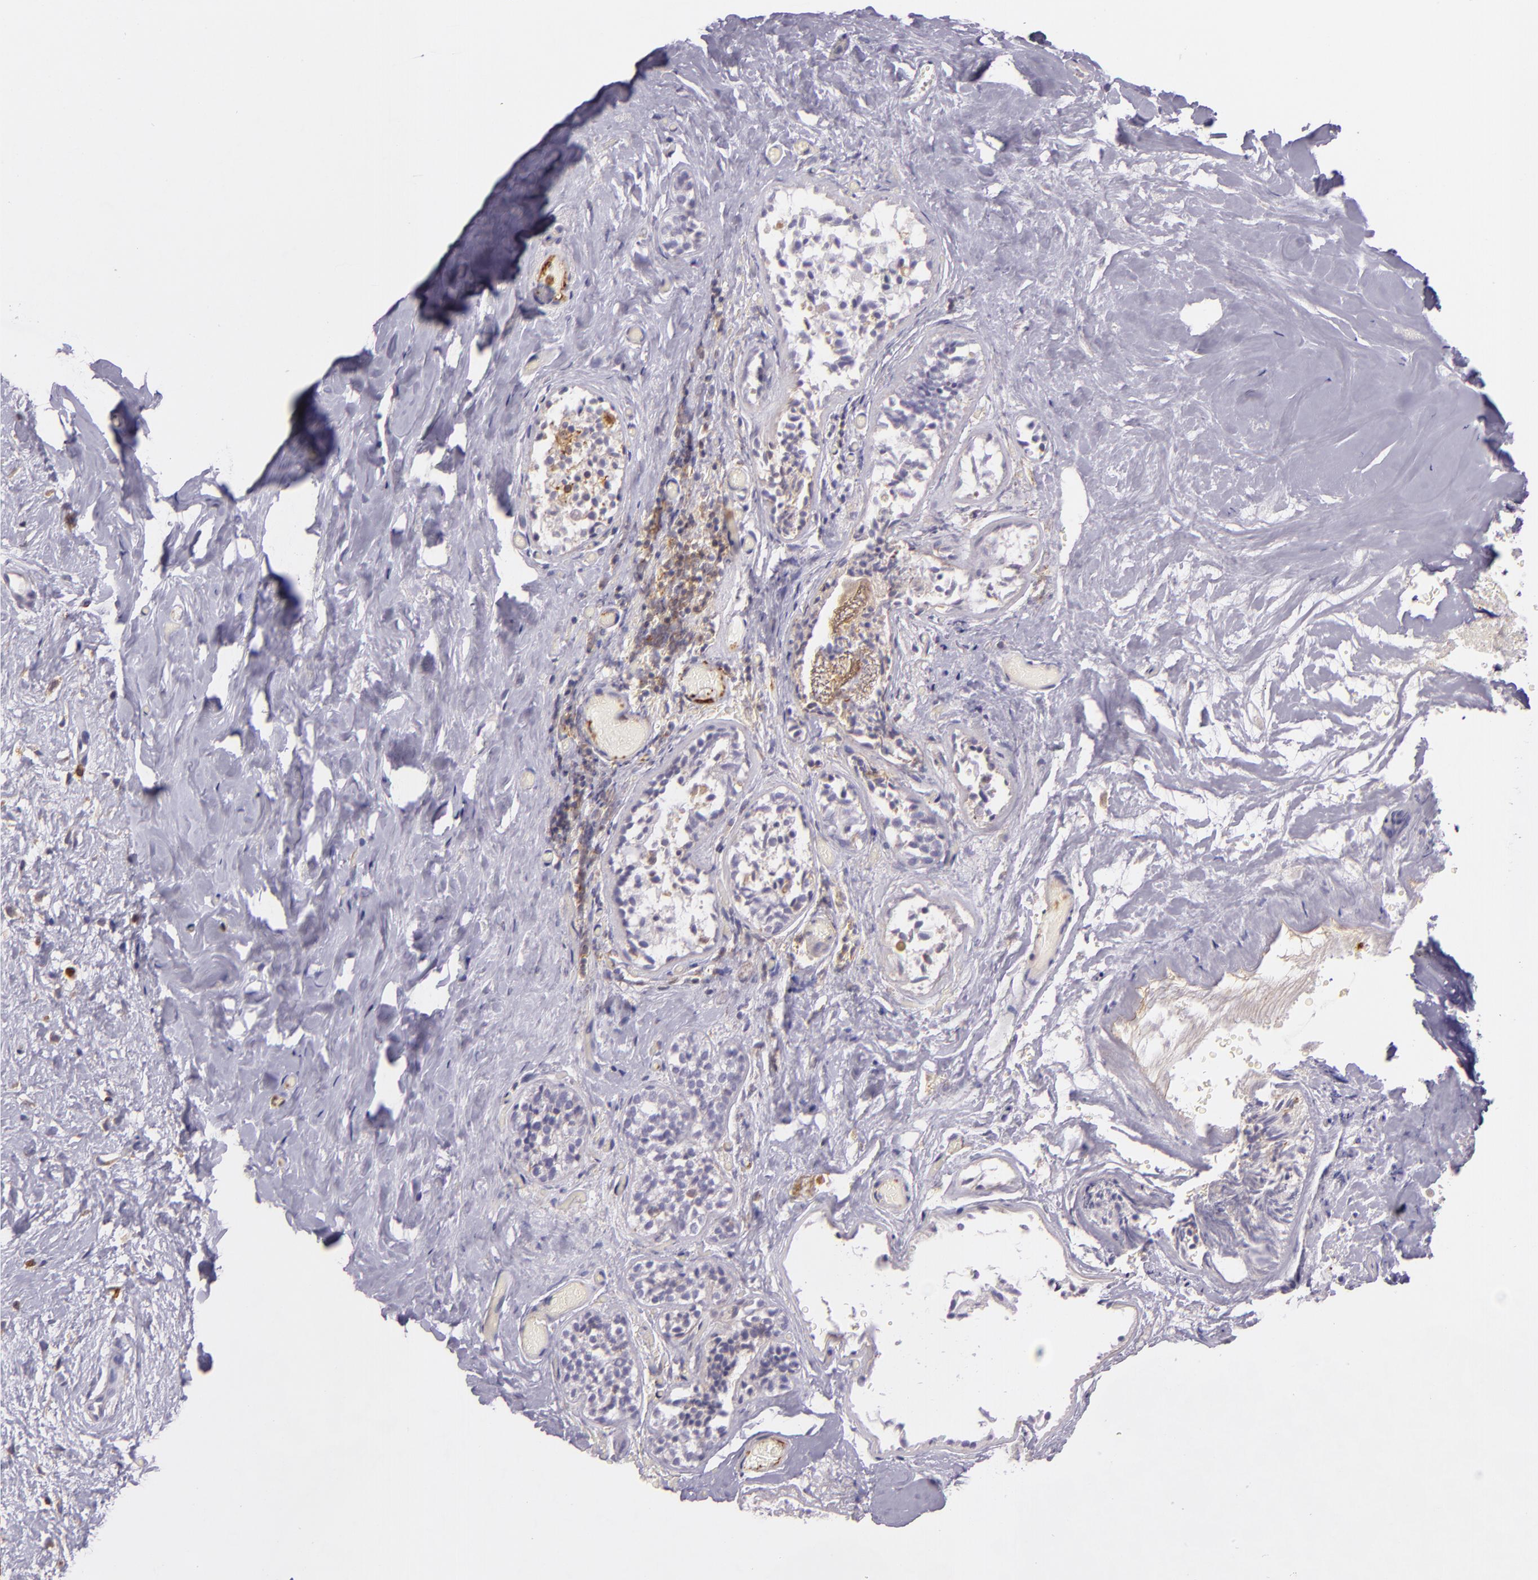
{"staining": {"intensity": "moderate", "quantity": ">75%", "location": "cytoplasmic/membranous"}, "tissue": "endometrium", "cell_type": "Cells in endometrial stroma", "image_type": "normal", "snomed": [{"axis": "morphology", "description": "Normal tissue, NOS"}, {"axis": "topography", "description": "Endometrium"}], "caption": "High-magnification brightfield microscopy of benign endometrium stained with DAB (brown) and counterstained with hematoxylin (blue). cells in endometrial stroma exhibit moderate cytoplasmic/membranous staining is identified in about>75% of cells.", "gene": "TLN1", "patient": {"sex": "female", "age": 61}}